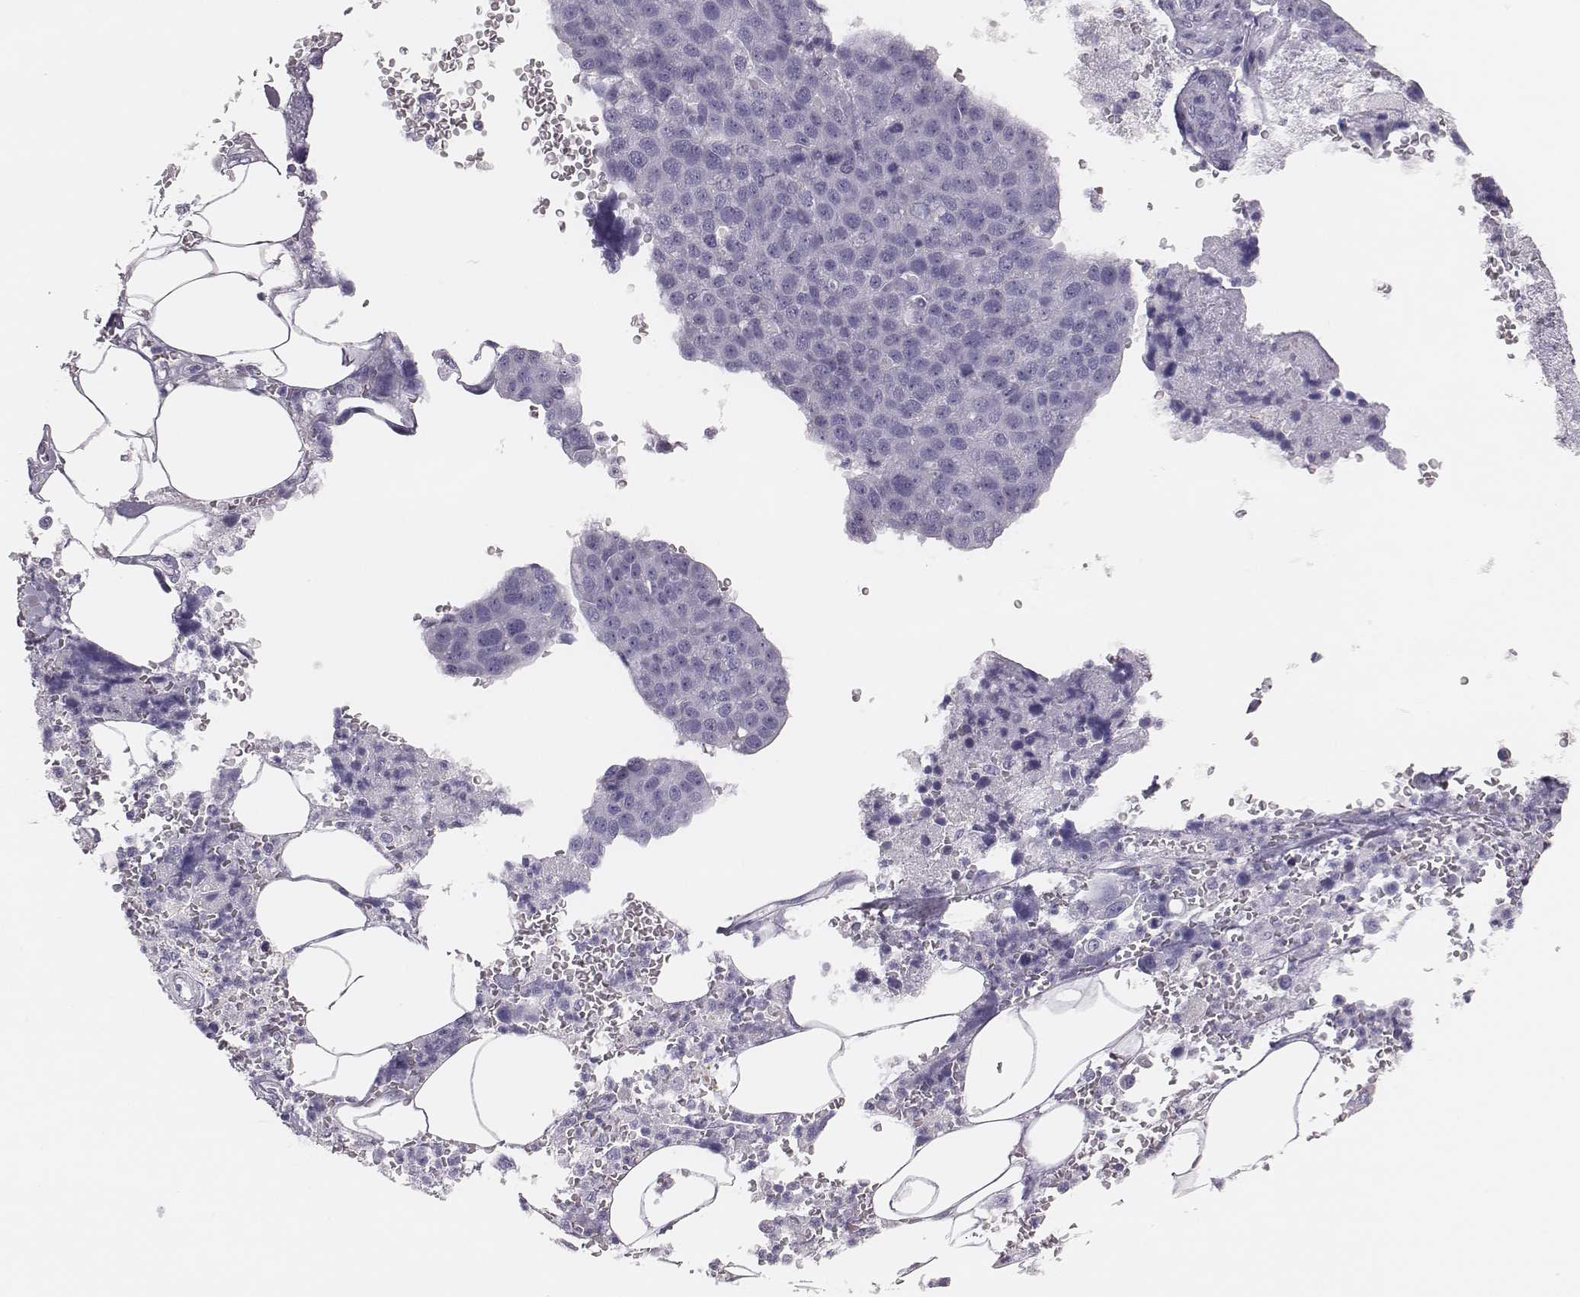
{"staining": {"intensity": "negative", "quantity": "none", "location": "none"}, "tissue": "pancreatic cancer", "cell_type": "Tumor cells", "image_type": "cancer", "snomed": [{"axis": "morphology", "description": "Adenocarcinoma, NOS"}, {"axis": "topography", "description": "Pancreas"}], "caption": "Immunohistochemistry (IHC) of human pancreatic cancer reveals no expression in tumor cells.", "gene": "H1-6", "patient": {"sex": "female", "age": 61}}